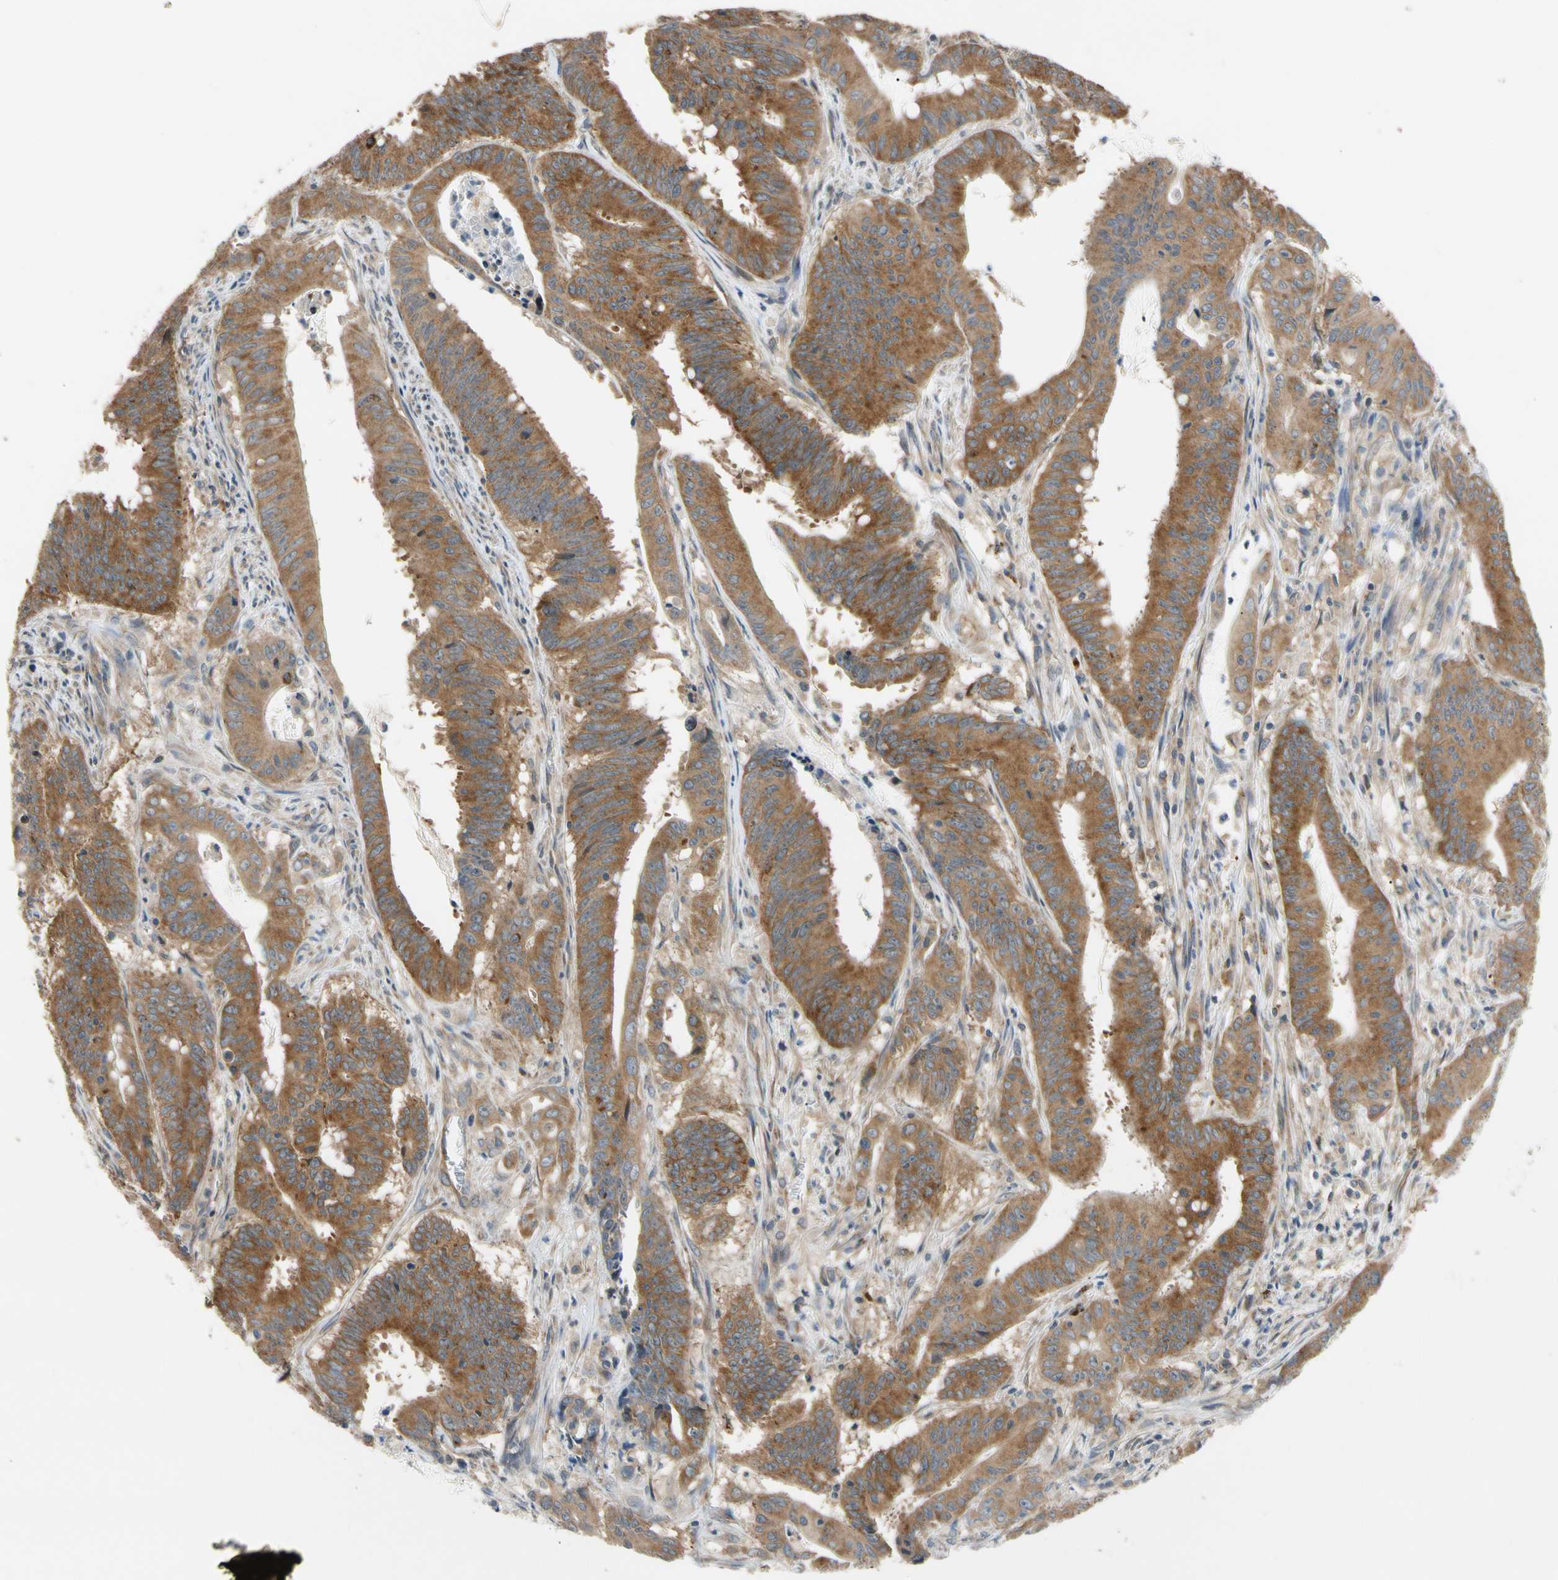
{"staining": {"intensity": "moderate", "quantity": ">75%", "location": "cytoplasmic/membranous"}, "tissue": "colorectal cancer", "cell_type": "Tumor cells", "image_type": "cancer", "snomed": [{"axis": "morphology", "description": "Adenocarcinoma, NOS"}, {"axis": "topography", "description": "Colon"}], "caption": "Immunohistochemical staining of human colorectal adenocarcinoma shows moderate cytoplasmic/membranous protein expression in approximately >75% of tumor cells.", "gene": "ANKHD1", "patient": {"sex": "male", "age": 45}}